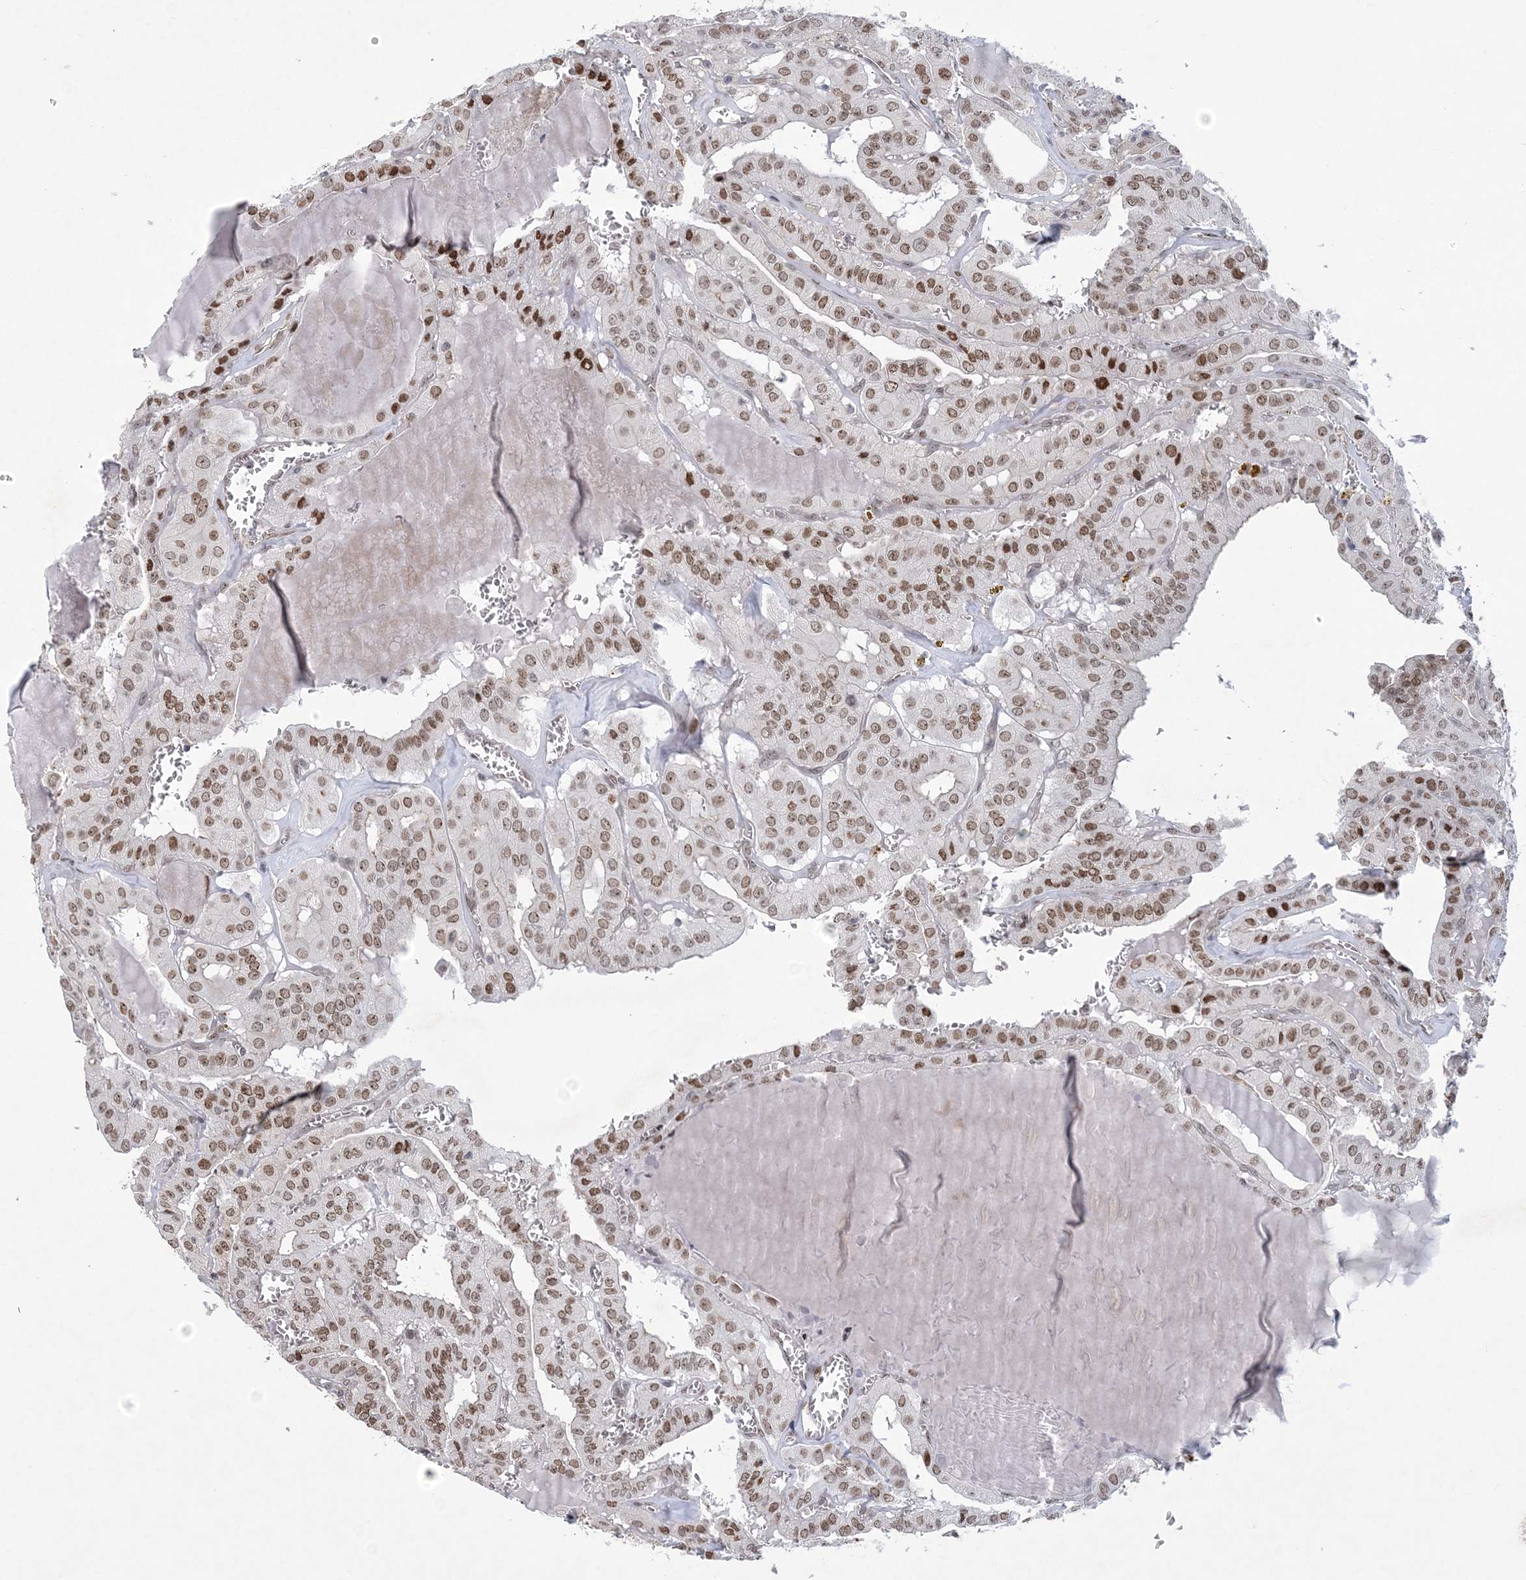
{"staining": {"intensity": "moderate", "quantity": ">75%", "location": "nuclear"}, "tissue": "thyroid cancer", "cell_type": "Tumor cells", "image_type": "cancer", "snomed": [{"axis": "morphology", "description": "Papillary adenocarcinoma, NOS"}, {"axis": "topography", "description": "Thyroid gland"}], "caption": "Thyroid cancer (papillary adenocarcinoma) tissue displays moderate nuclear positivity in about >75% of tumor cells Using DAB (brown) and hematoxylin (blue) stains, captured at high magnification using brightfield microscopy.", "gene": "HOMEZ", "patient": {"sex": "male", "age": 52}}